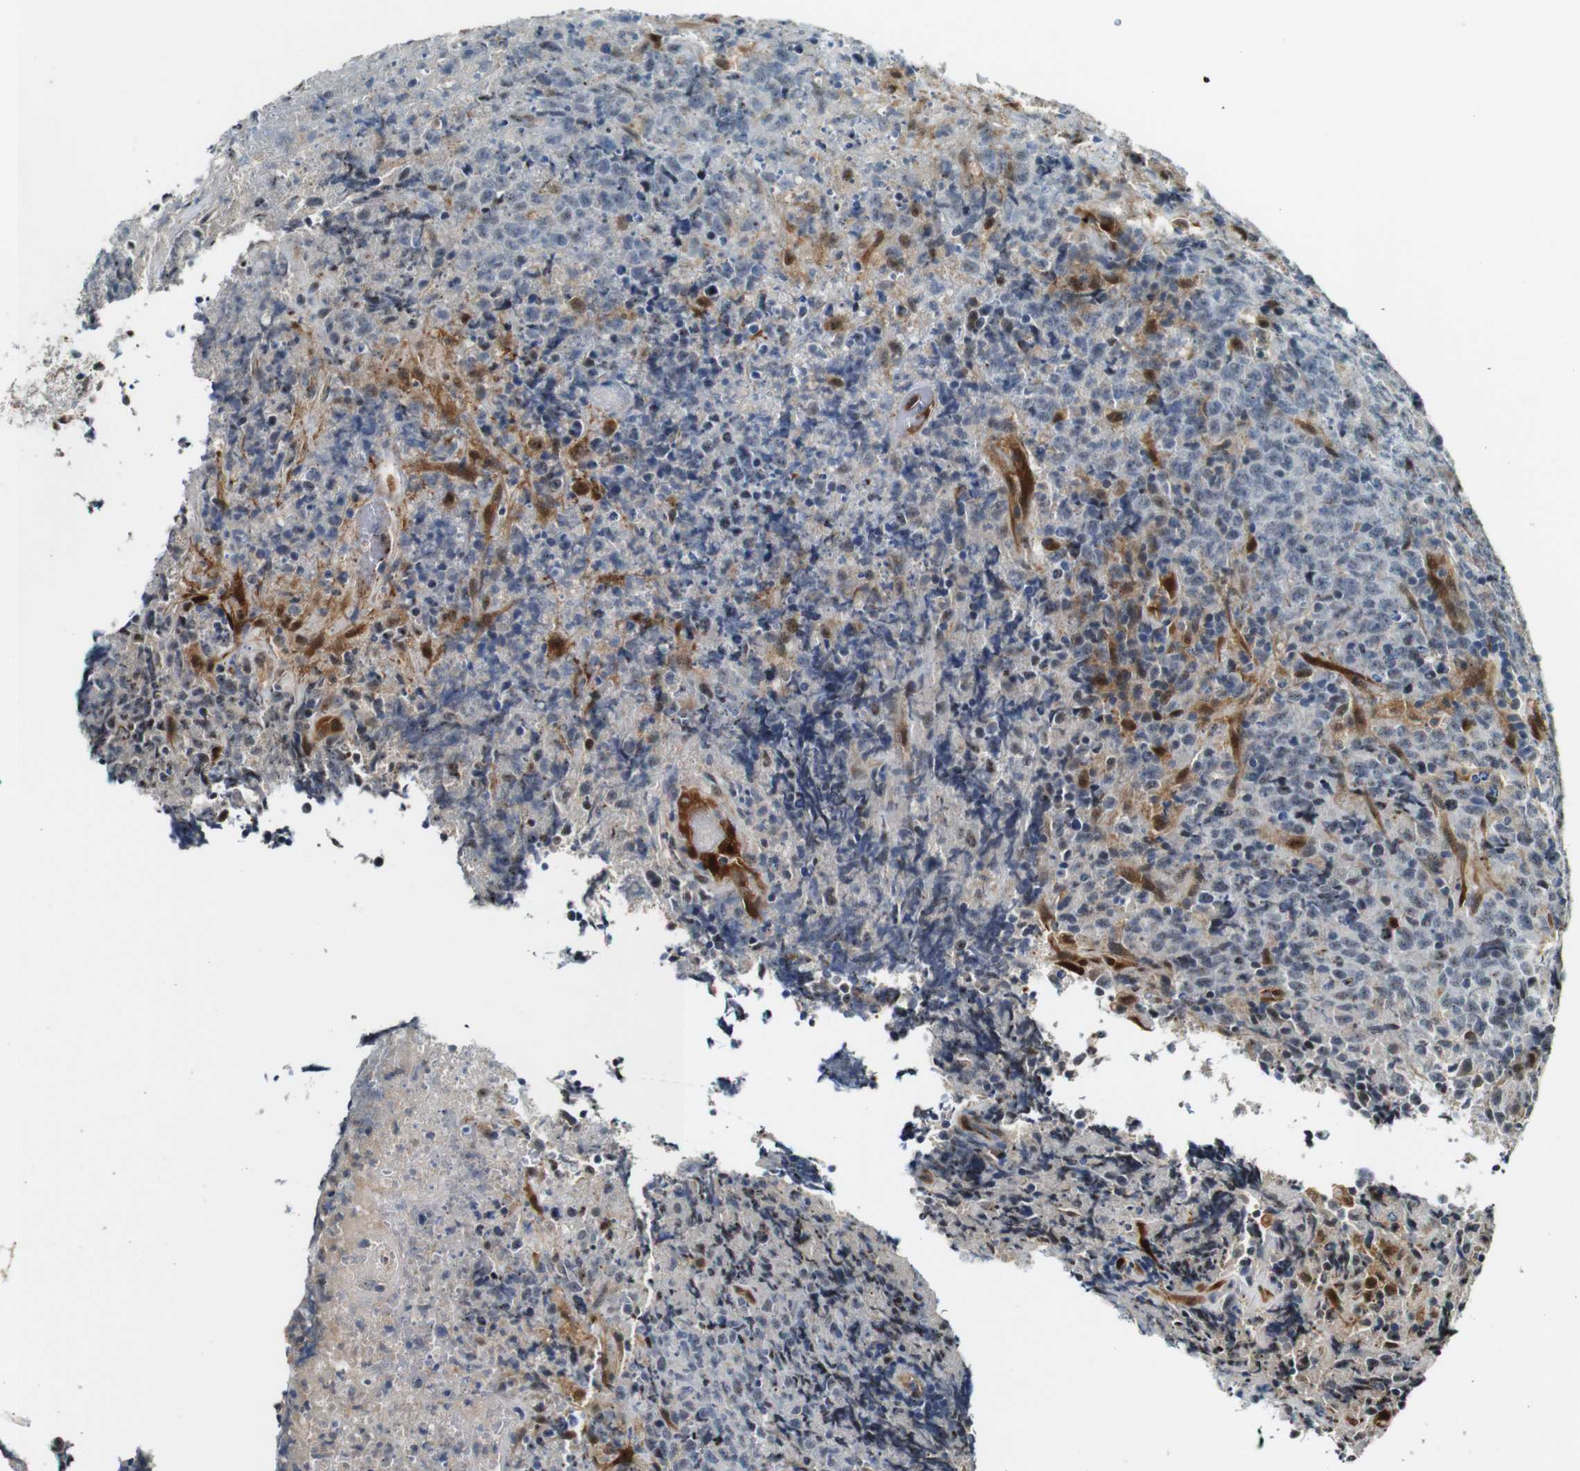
{"staining": {"intensity": "weak", "quantity": "25%-75%", "location": "cytoplasmic/membranous,nuclear"}, "tissue": "lymphoma", "cell_type": "Tumor cells", "image_type": "cancer", "snomed": [{"axis": "morphology", "description": "Malignant lymphoma, non-Hodgkin's type, High grade"}, {"axis": "topography", "description": "Tonsil"}], "caption": "Immunohistochemical staining of high-grade malignant lymphoma, non-Hodgkin's type demonstrates low levels of weak cytoplasmic/membranous and nuclear protein staining in approximately 25%-75% of tumor cells.", "gene": "LXN", "patient": {"sex": "female", "age": 36}}